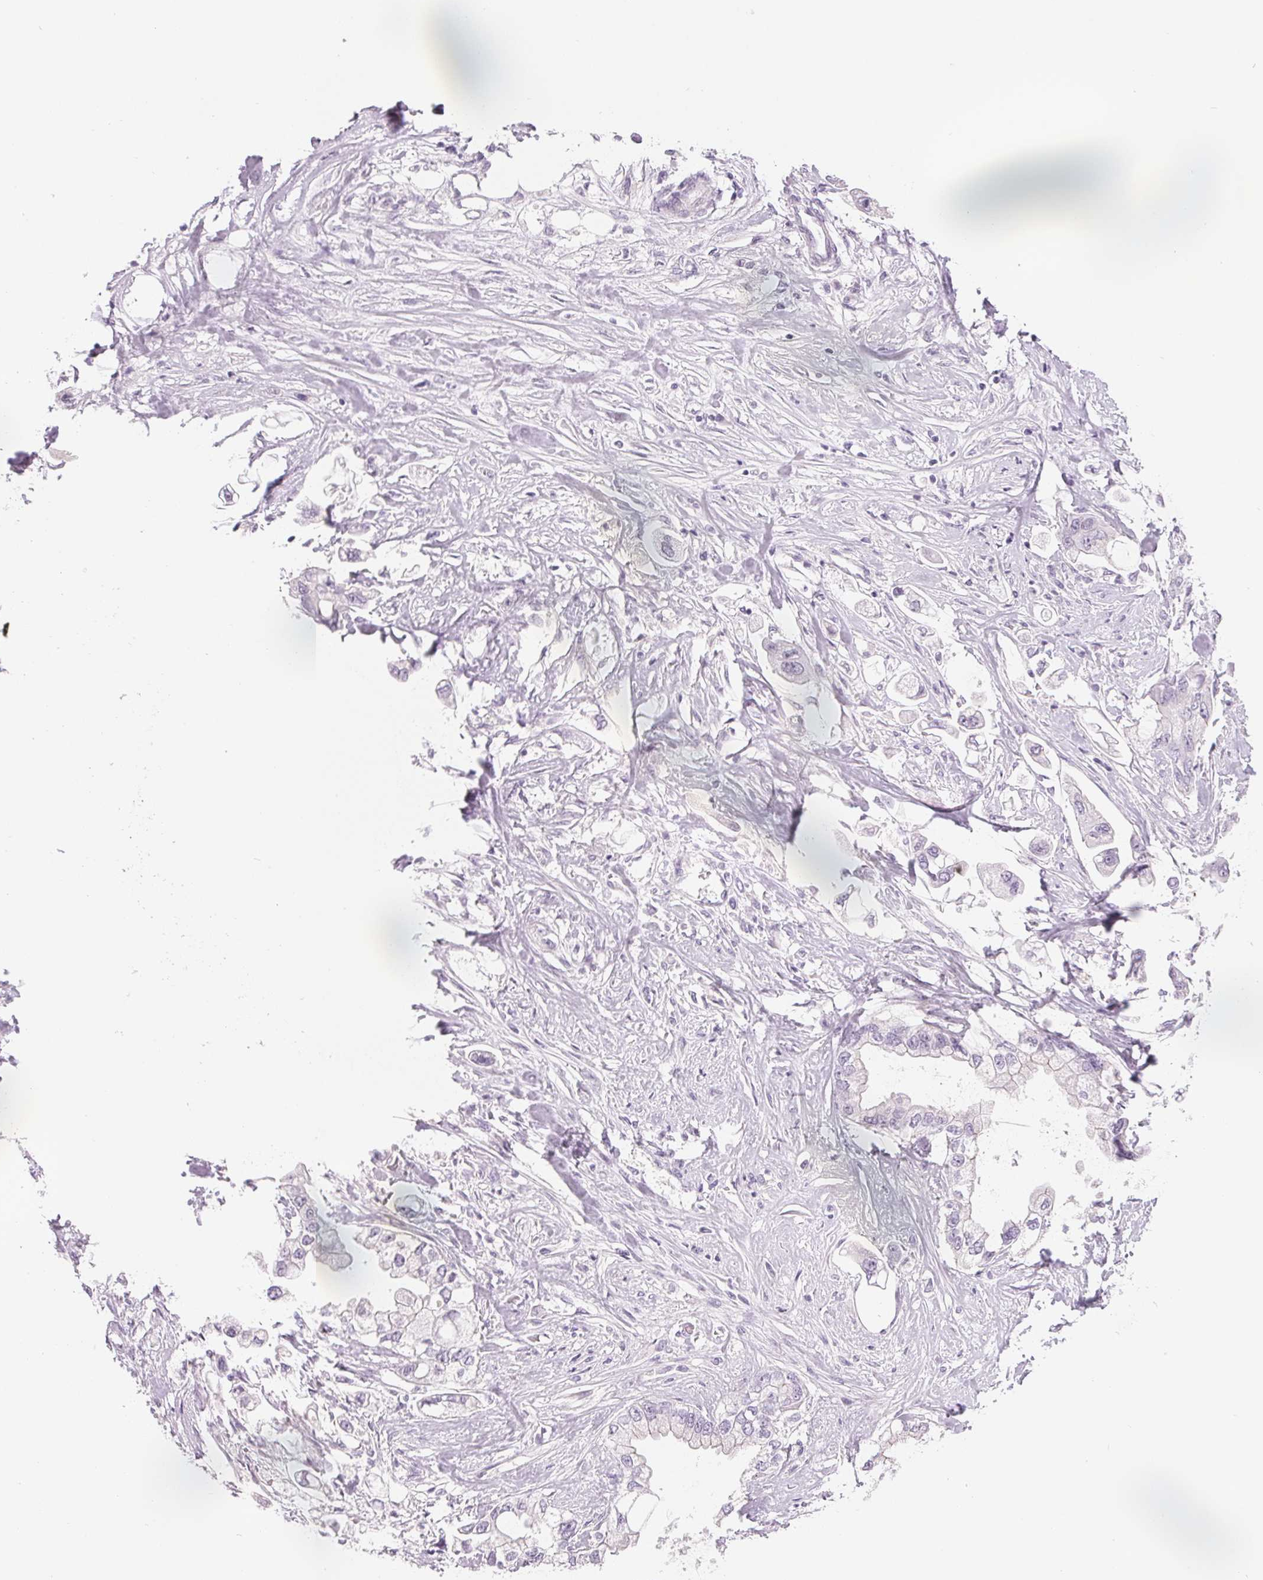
{"staining": {"intensity": "negative", "quantity": "none", "location": "none"}, "tissue": "stomach cancer", "cell_type": "Tumor cells", "image_type": "cancer", "snomed": [{"axis": "morphology", "description": "Adenocarcinoma, NOS"}, {"axis": "topography", "description": "Stomach"}], "caption": "This is an immunohistochemistry (IHC) image of stomach cancer (adenocarcinoma). There is no expression in tumor cells.", "gene": "CCDC168", "patient": {"sex": "male", "age": 62}}